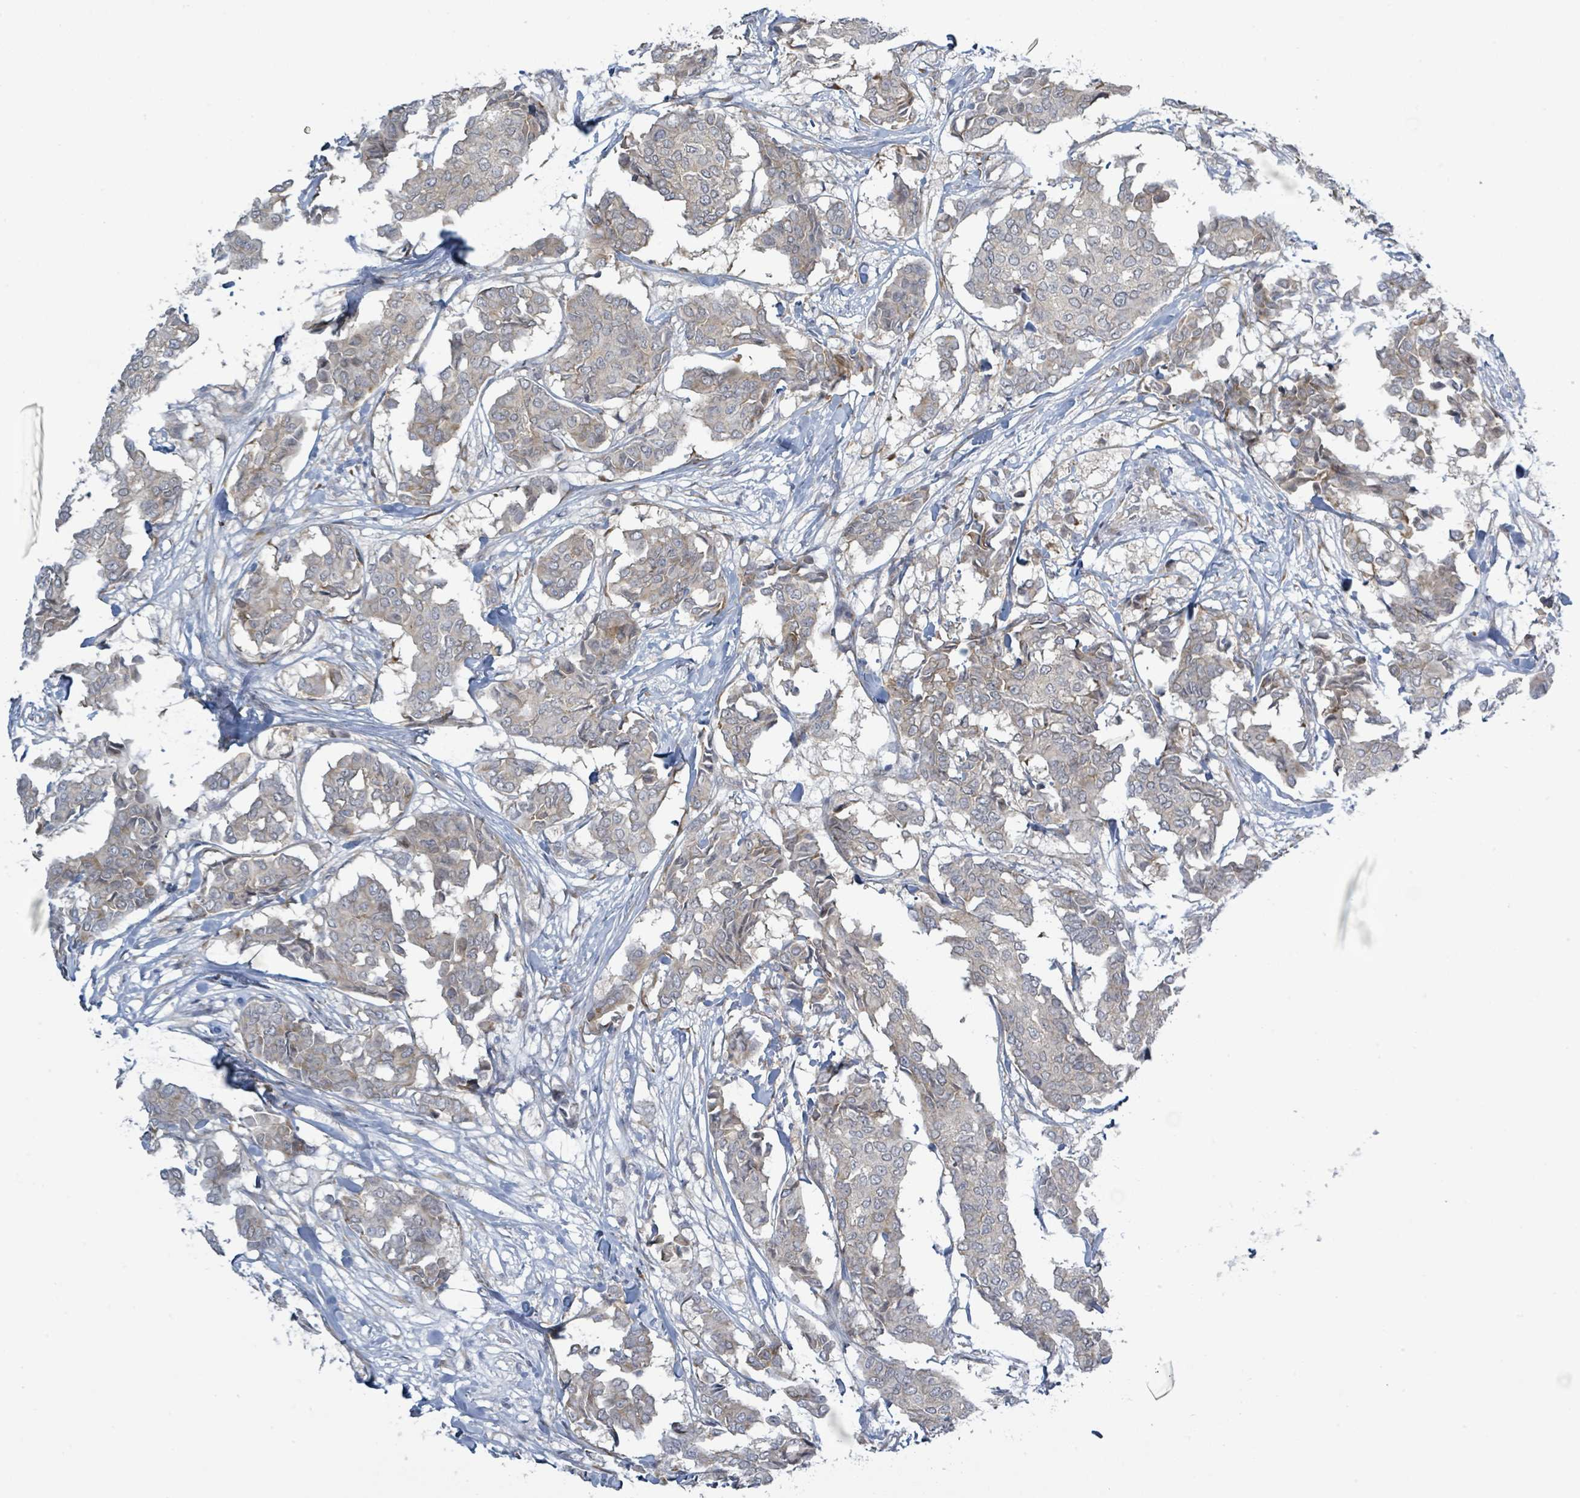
{"staining": {"intensity": "negative", "quantity": "none", "location": "none"}, "tissue": "breast cancer", "cell_type": "Tumor cells", "image_type": "cancer", "snomed": [{"axis": "morphology", "description": "Duct carcinoma"}, {"axis": "topography", "description": "Breast"}], "caption": "Photomicrograph shows no protein positivity in tumor cells of breast infiltrating ductal carcinoma tissue. (DAB (3,3'-diaminobenzidine) IHC with hematoxylin counter stain).", "gene": "RPL32", "patient": {"sex": "female", "age": 75}}